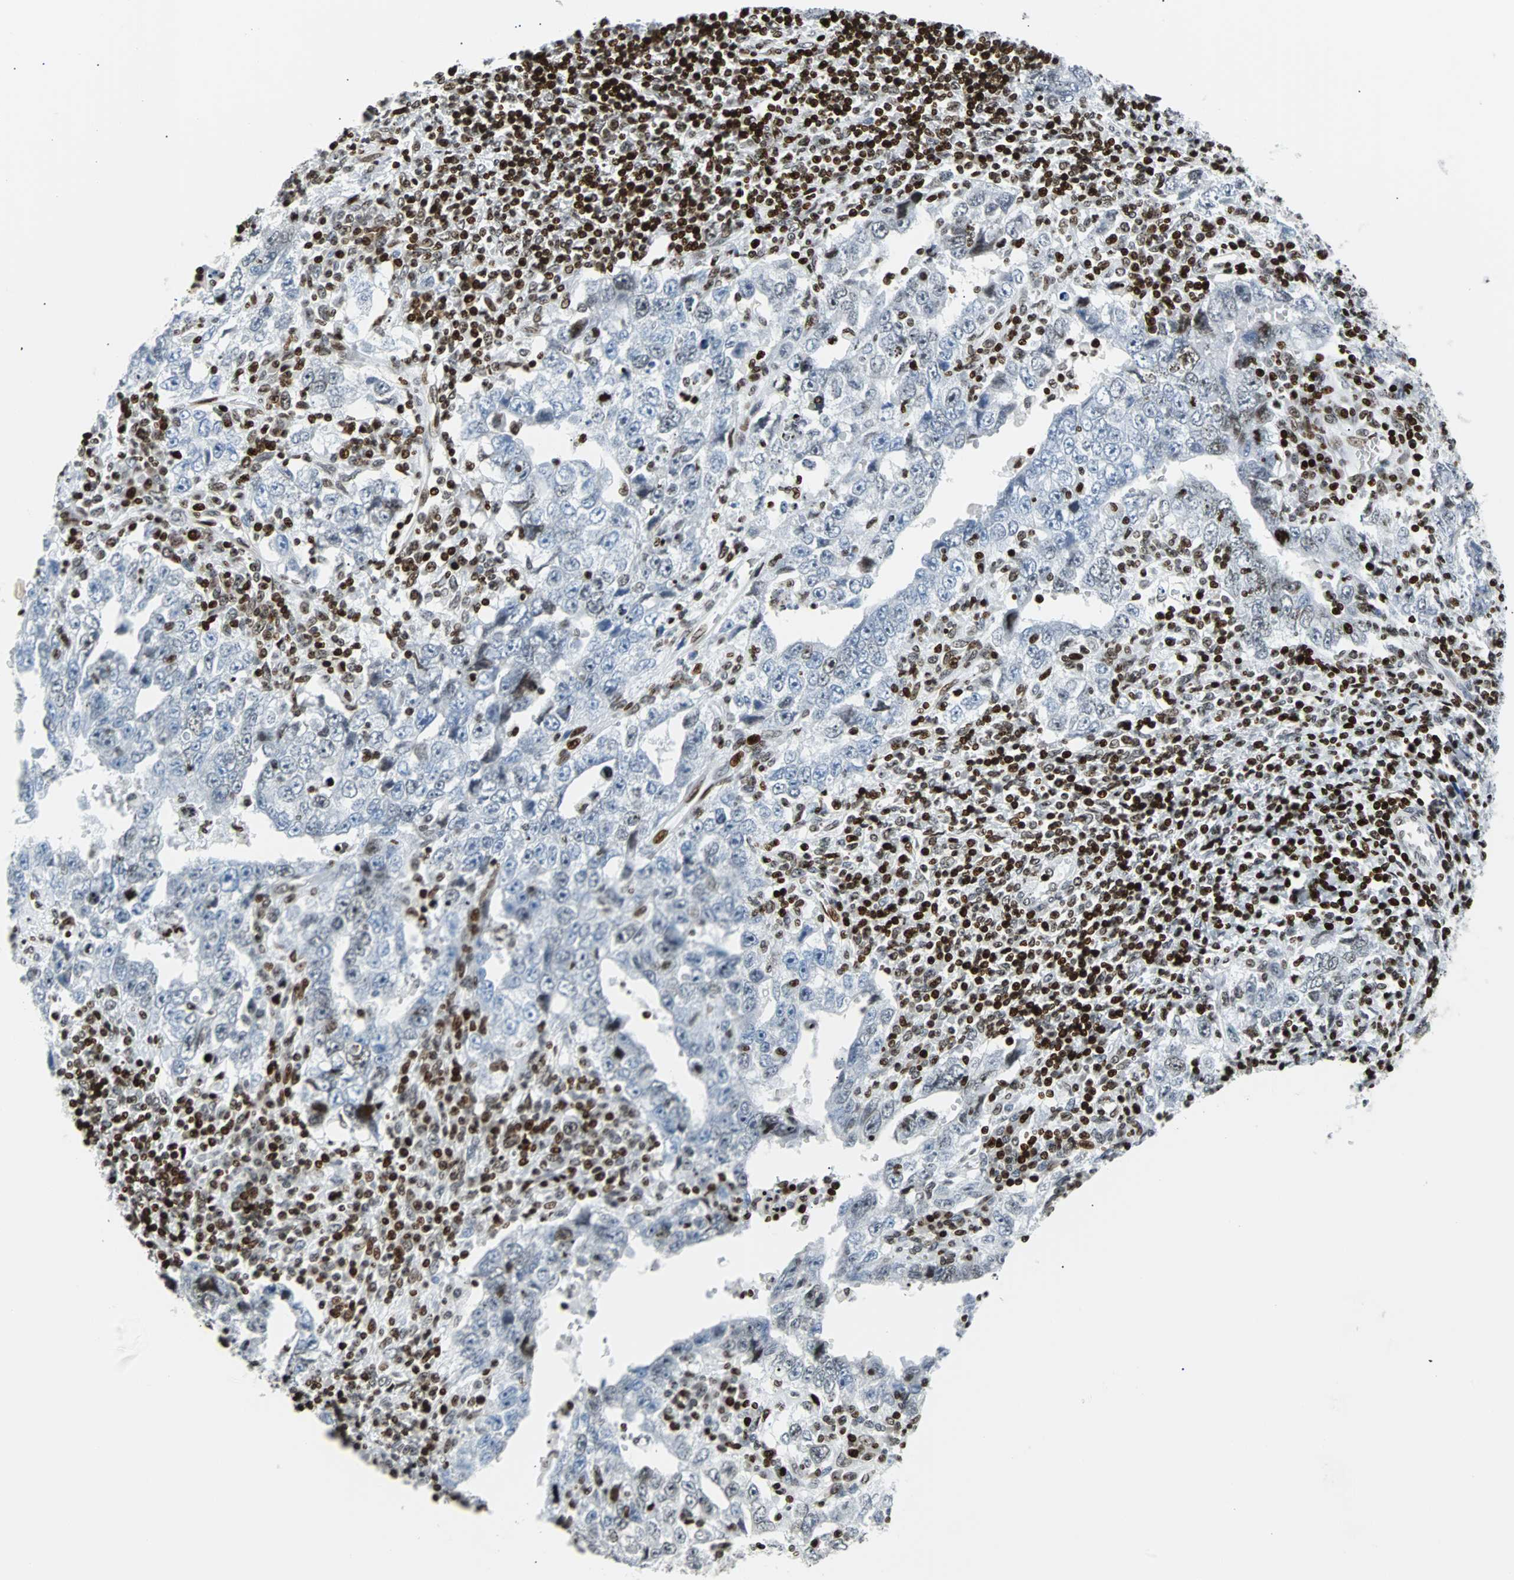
{"staining": {"intensity": "weak", "quantity": "<25%", "location": "nuclear"}, "tissue": "testis cancer", "cell_type": "Tumor cells", "image_type": "cancer", "snomed": [{"axis": "morphology", "description": "Carcinoma, Embryonal, NOS"}, {"axis": "topography", "description": "Testis"}], "caption": "Tumor cells are negative for brown protein staining in testis cancer (embryonal carcinoma).", "gene": "ZNF131", "patient": {"sex": "male", "age": 26}}